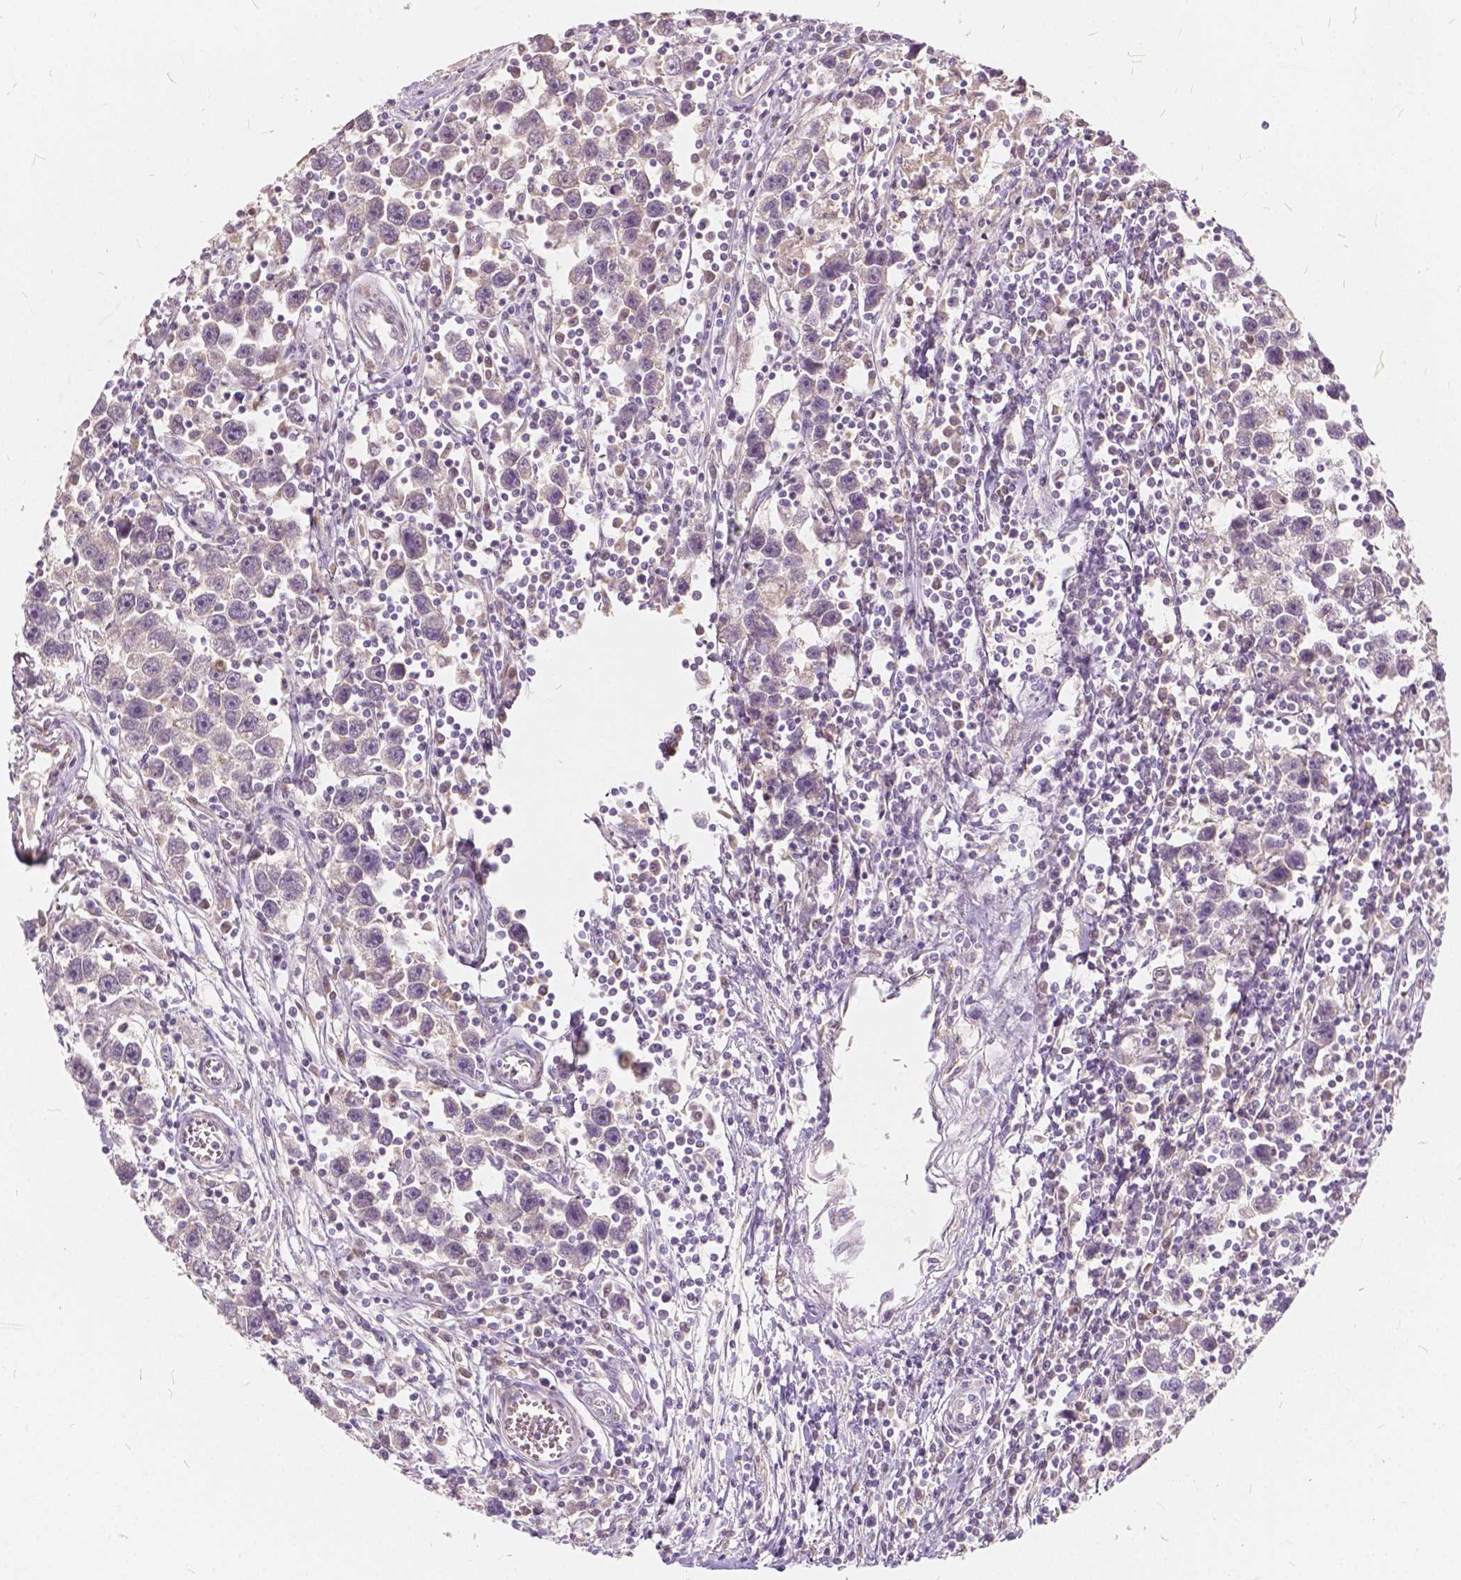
{"staining": {"intensity": "negative", "quantity": "none", "location": "none"}, "tissue": "testis cancer", "cell_type": "Tumor cells", "image_type": "cancer", "snomed": [{"axis": "morphology", "description": "Seminoma, NOS"}, {"axis": "topography", "description": "Testis"}], "caption": "The immunohistochemistry (IHC) histopathology image has no significant staining in tumor cells of seminoma (testis) tissue. Nuclei are stained in blue.", "gene": "KIAA0513", "patient": {"sex": "male", "age": 30}}